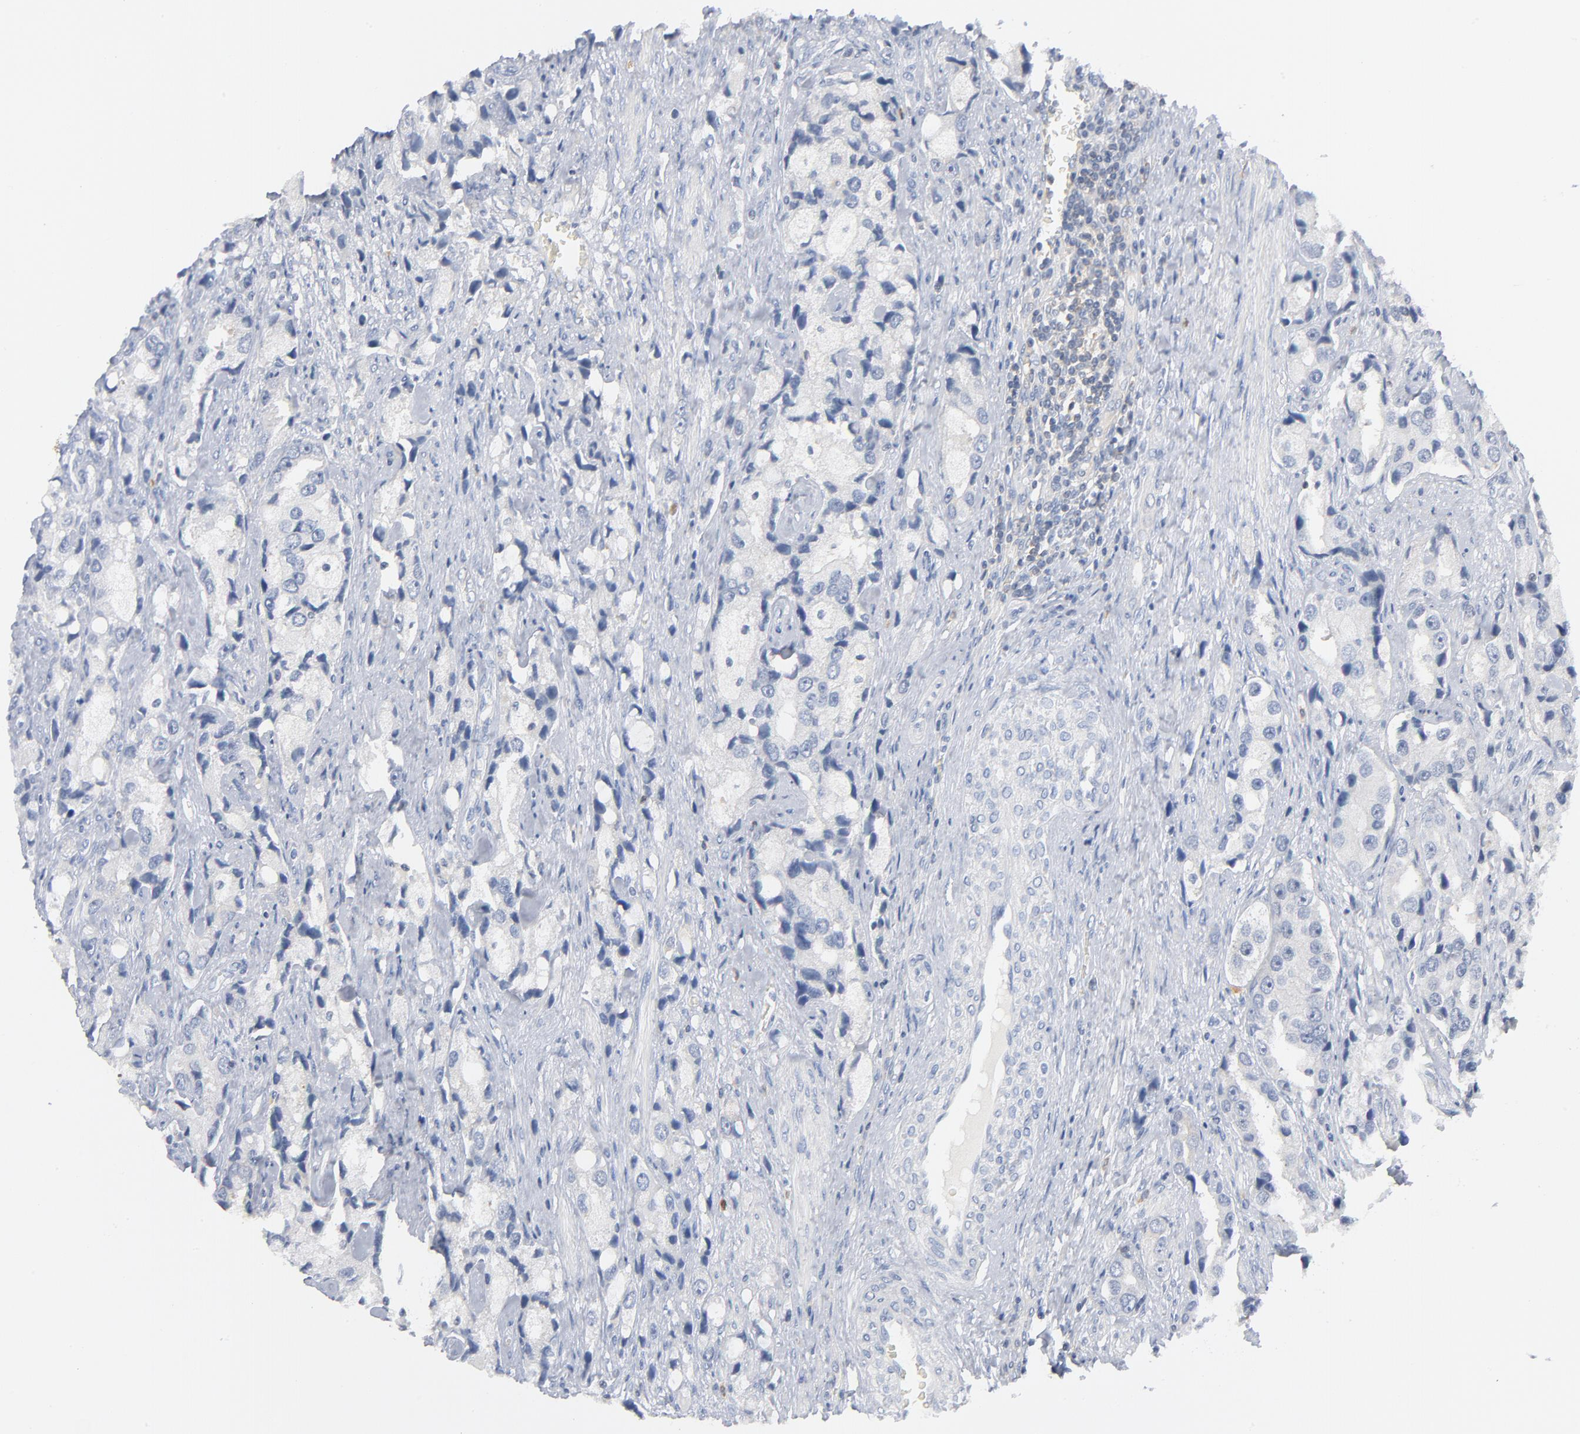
{"staining": {"intensity": "negative", "quantity": "none", "location": "none"}, "tissue": "prostate cancer", "cell_type": "Tumor cells", "image_type": "cancer", "snomed": [{"axis": "morphology", "description": "Adenocarcinoma, High grade"}, {"axis": "topography", "description": "Prostate"}], "caption": "Tumor cells show no significant positivity in prostate high-grade adenocarcinoma.", "gene": "PTK2B", "patient": {"sex": "male", "age": 63}}